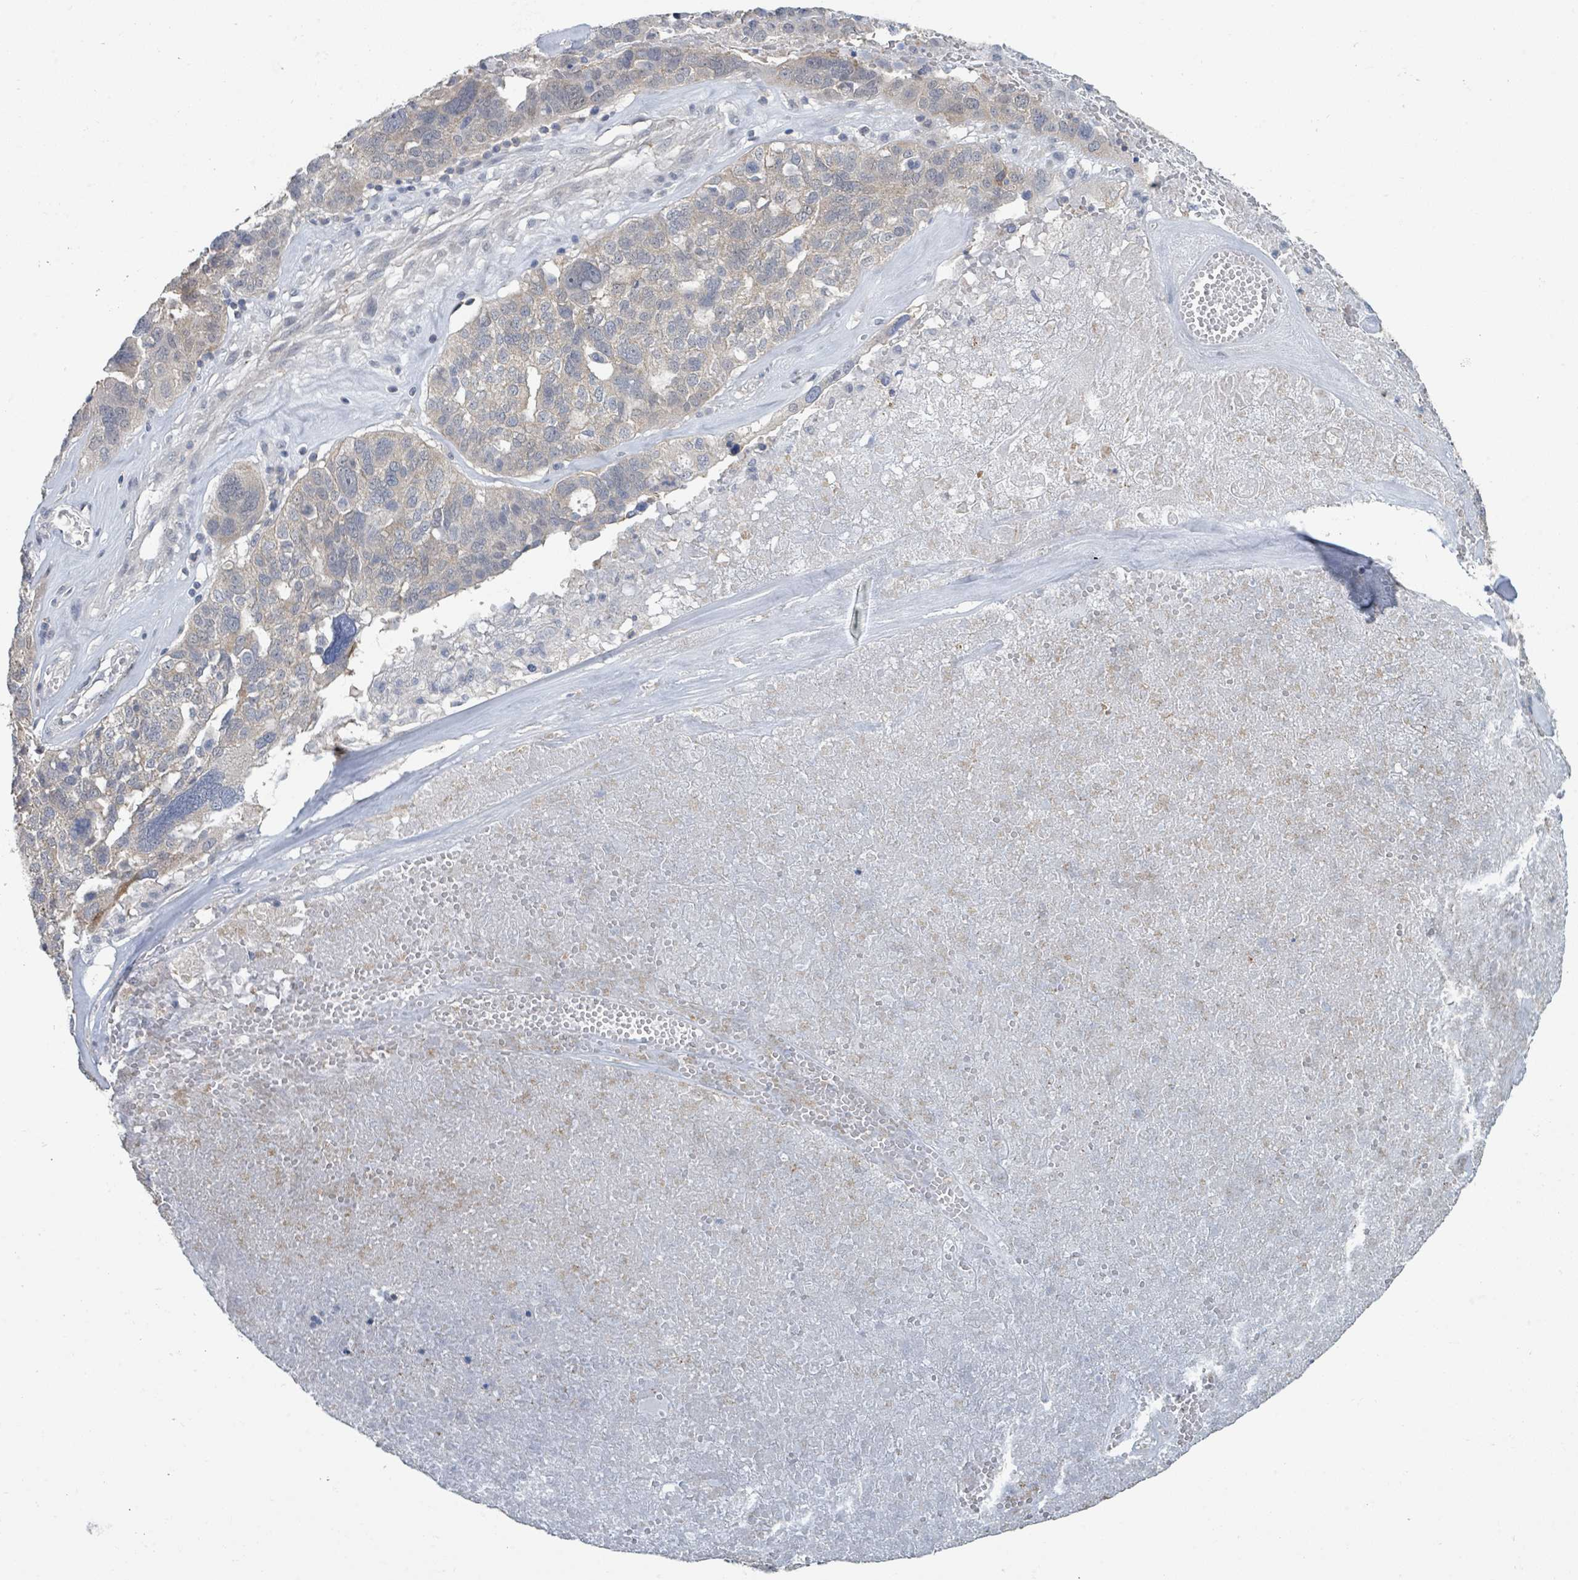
{"staining": {"intensity": "weak", "quantity": "<25%", "location": "cytoplasmic/membranous"}, "tissue": "ovarian cancer", "cell_type": "Tumor cells", "image_type": "cancer", "snomed": [{"axis": "morphology", "description": "Cystadenocarcinoma, serous, NOS"}, {"axis": "topography", "description": "Ovary"}], "caption": "IHC of human serous cystadenocarcinoma (ovarian) shows no staining in tumor cells.", "gene": "ANKRD55", "patient": {"sex": "female", "age": 59}}